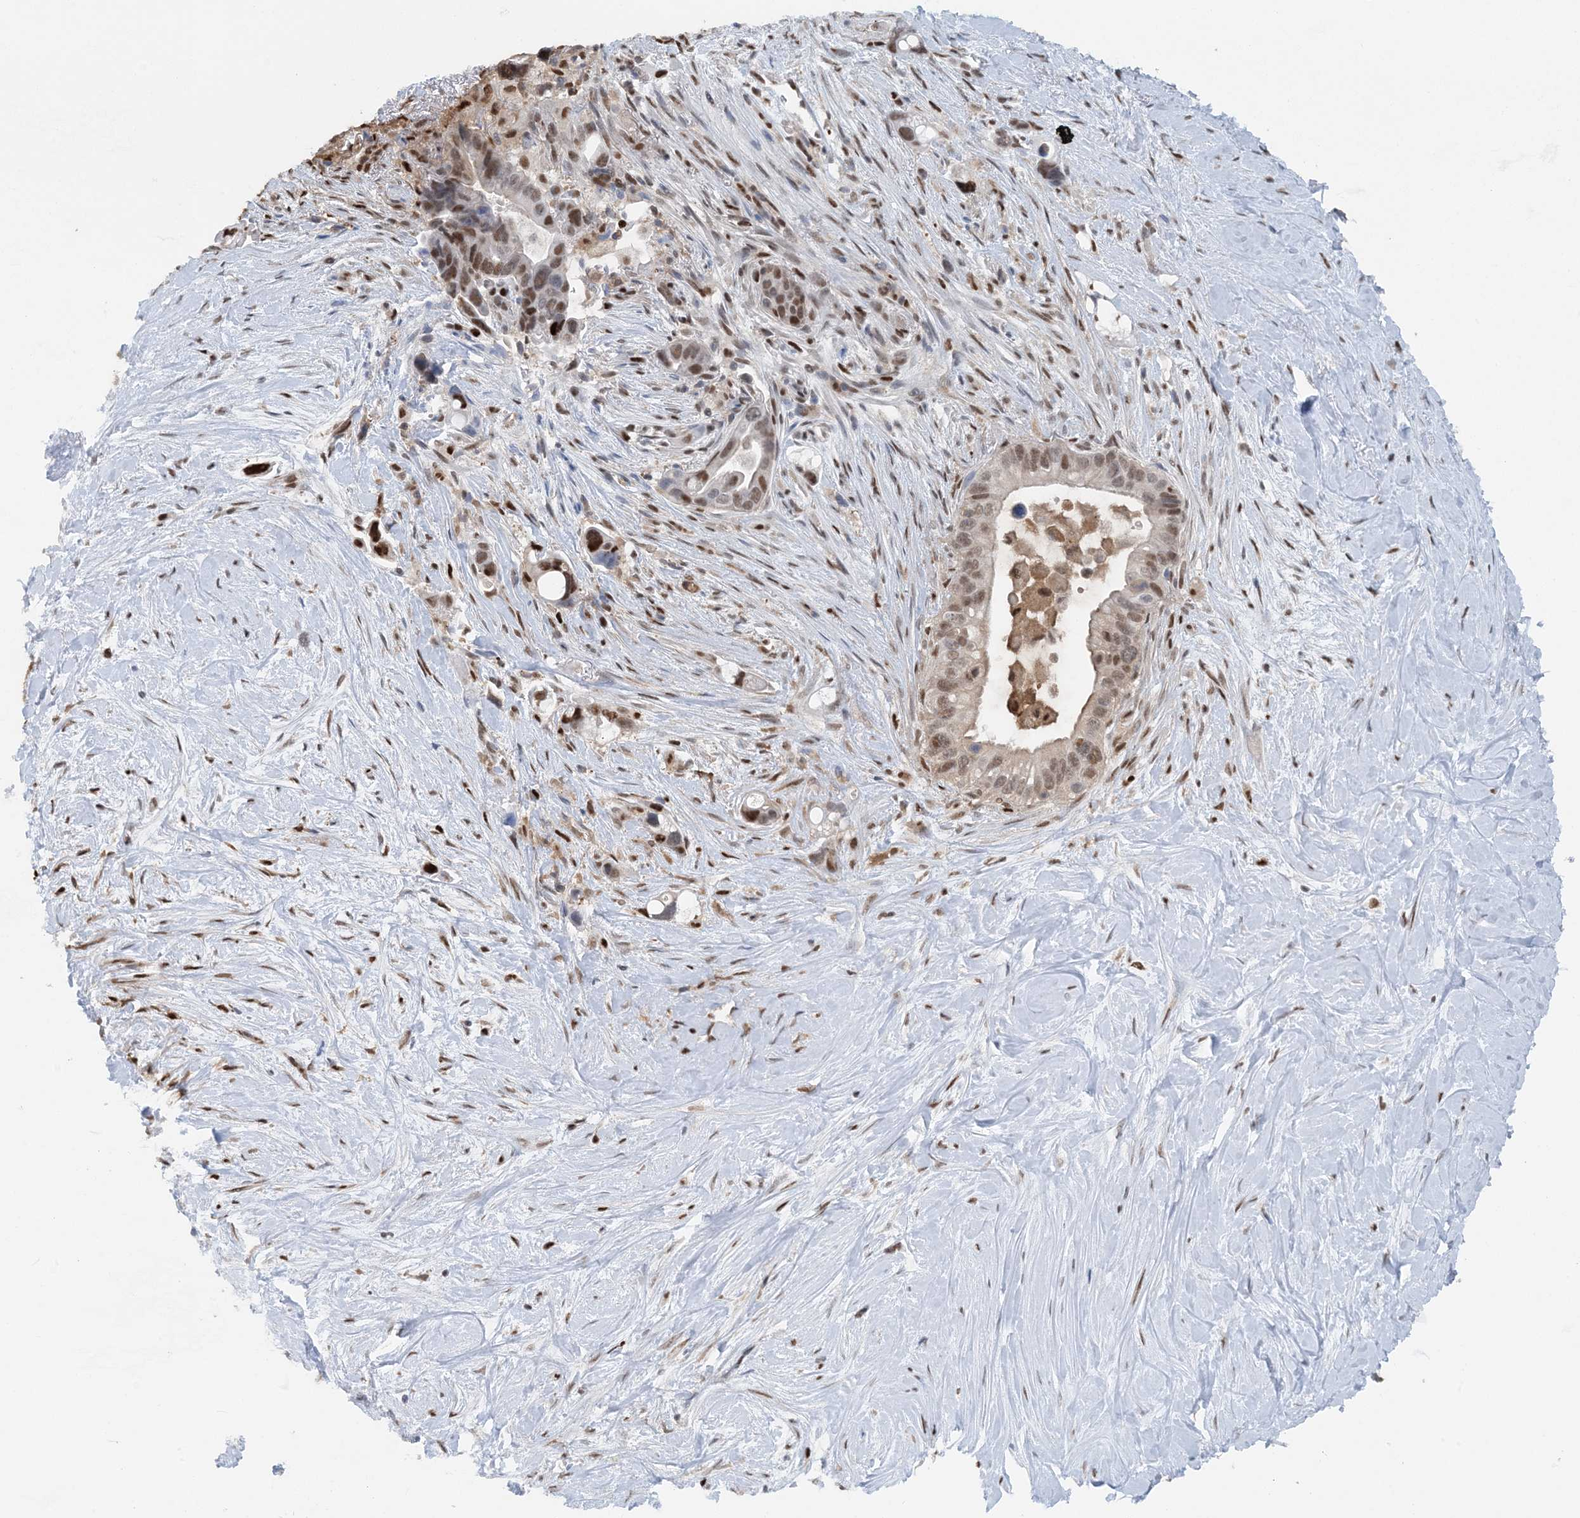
{"staining": {"intensity": "moderate", "quantity": ">75%", "location": "nuclear"}, "tissue": "pancreatic cancer", "cell_type": "Tumor cells", "image_type": "cancer", "snomed": [{"axis": "morphology", "description": "Adenocarcinoma, NOS"}, {"axis": "topography", "description": "Pancreas"}], "caption": "Immunohistochemistry (DAB) staining of adenocarcinoma (pancreatic) displays moderate nuclear protein expression in about >75% of tumor cells.", "gene": "HIKESHI", "patient": {"sex": "female", "age": 72}}